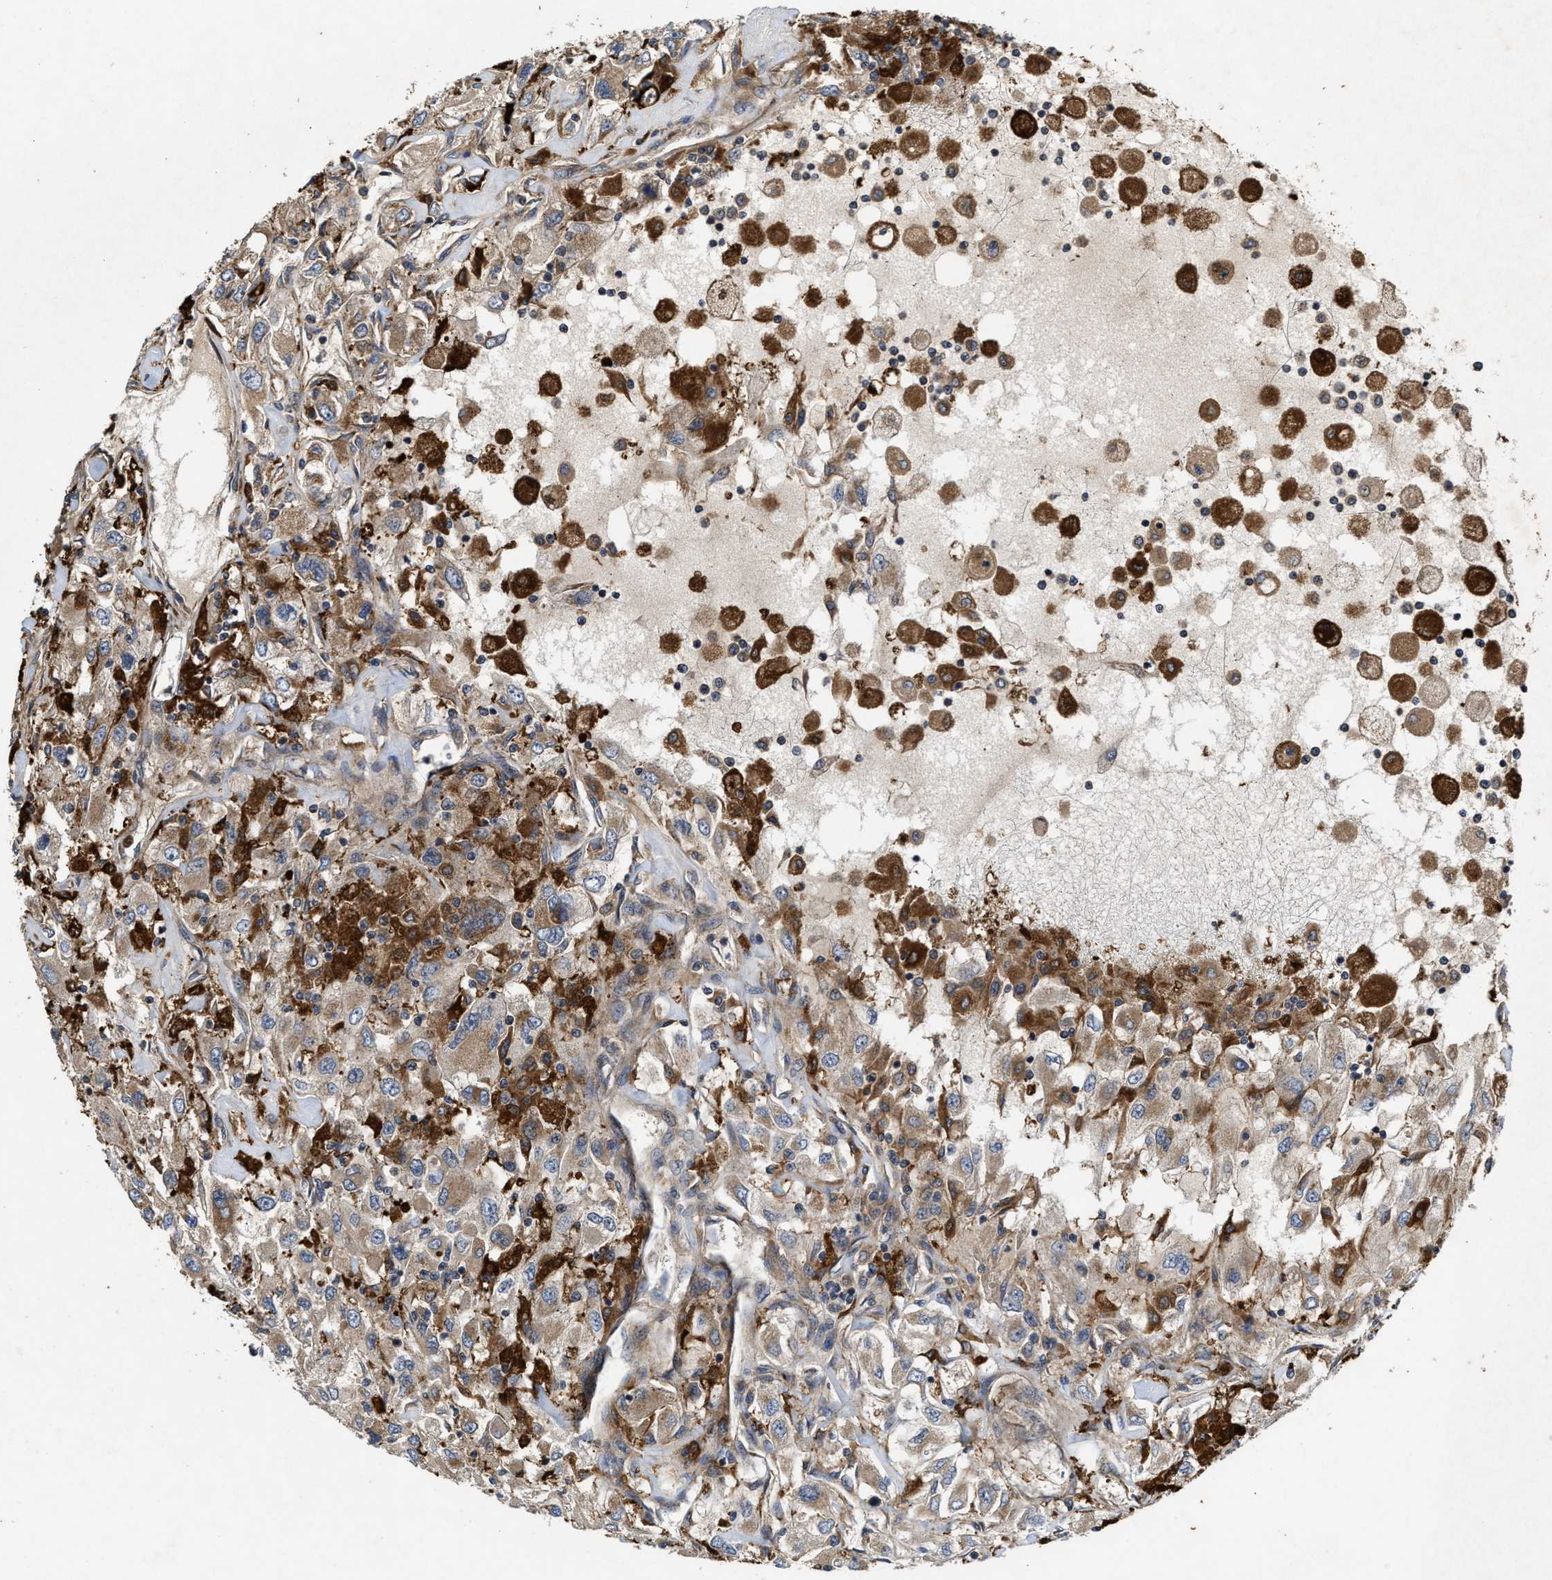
{"staining": {"intensity": "moderate", "quantity": ">75%", "location": "cytoplasmic/membranous"}, "tissue": "renal cancer", "cell_type": "Tumor cells", "image_type": "cancer", "snomed": [{"axis": "morphology", "description": "Adenocarcinoma, NOS"}, {"axis": "topography", "description": "Kidney"}], "caption": "Renal adenocarcinoma stained with DAB immunohistochemistry displays medium levels of moderate cytoplasmic/membranous staining in about >75% of tumor cells. Nuclei are stained in blue.", "gene": "EFNA4", "patient": {"sex": "female", "age": 52}}